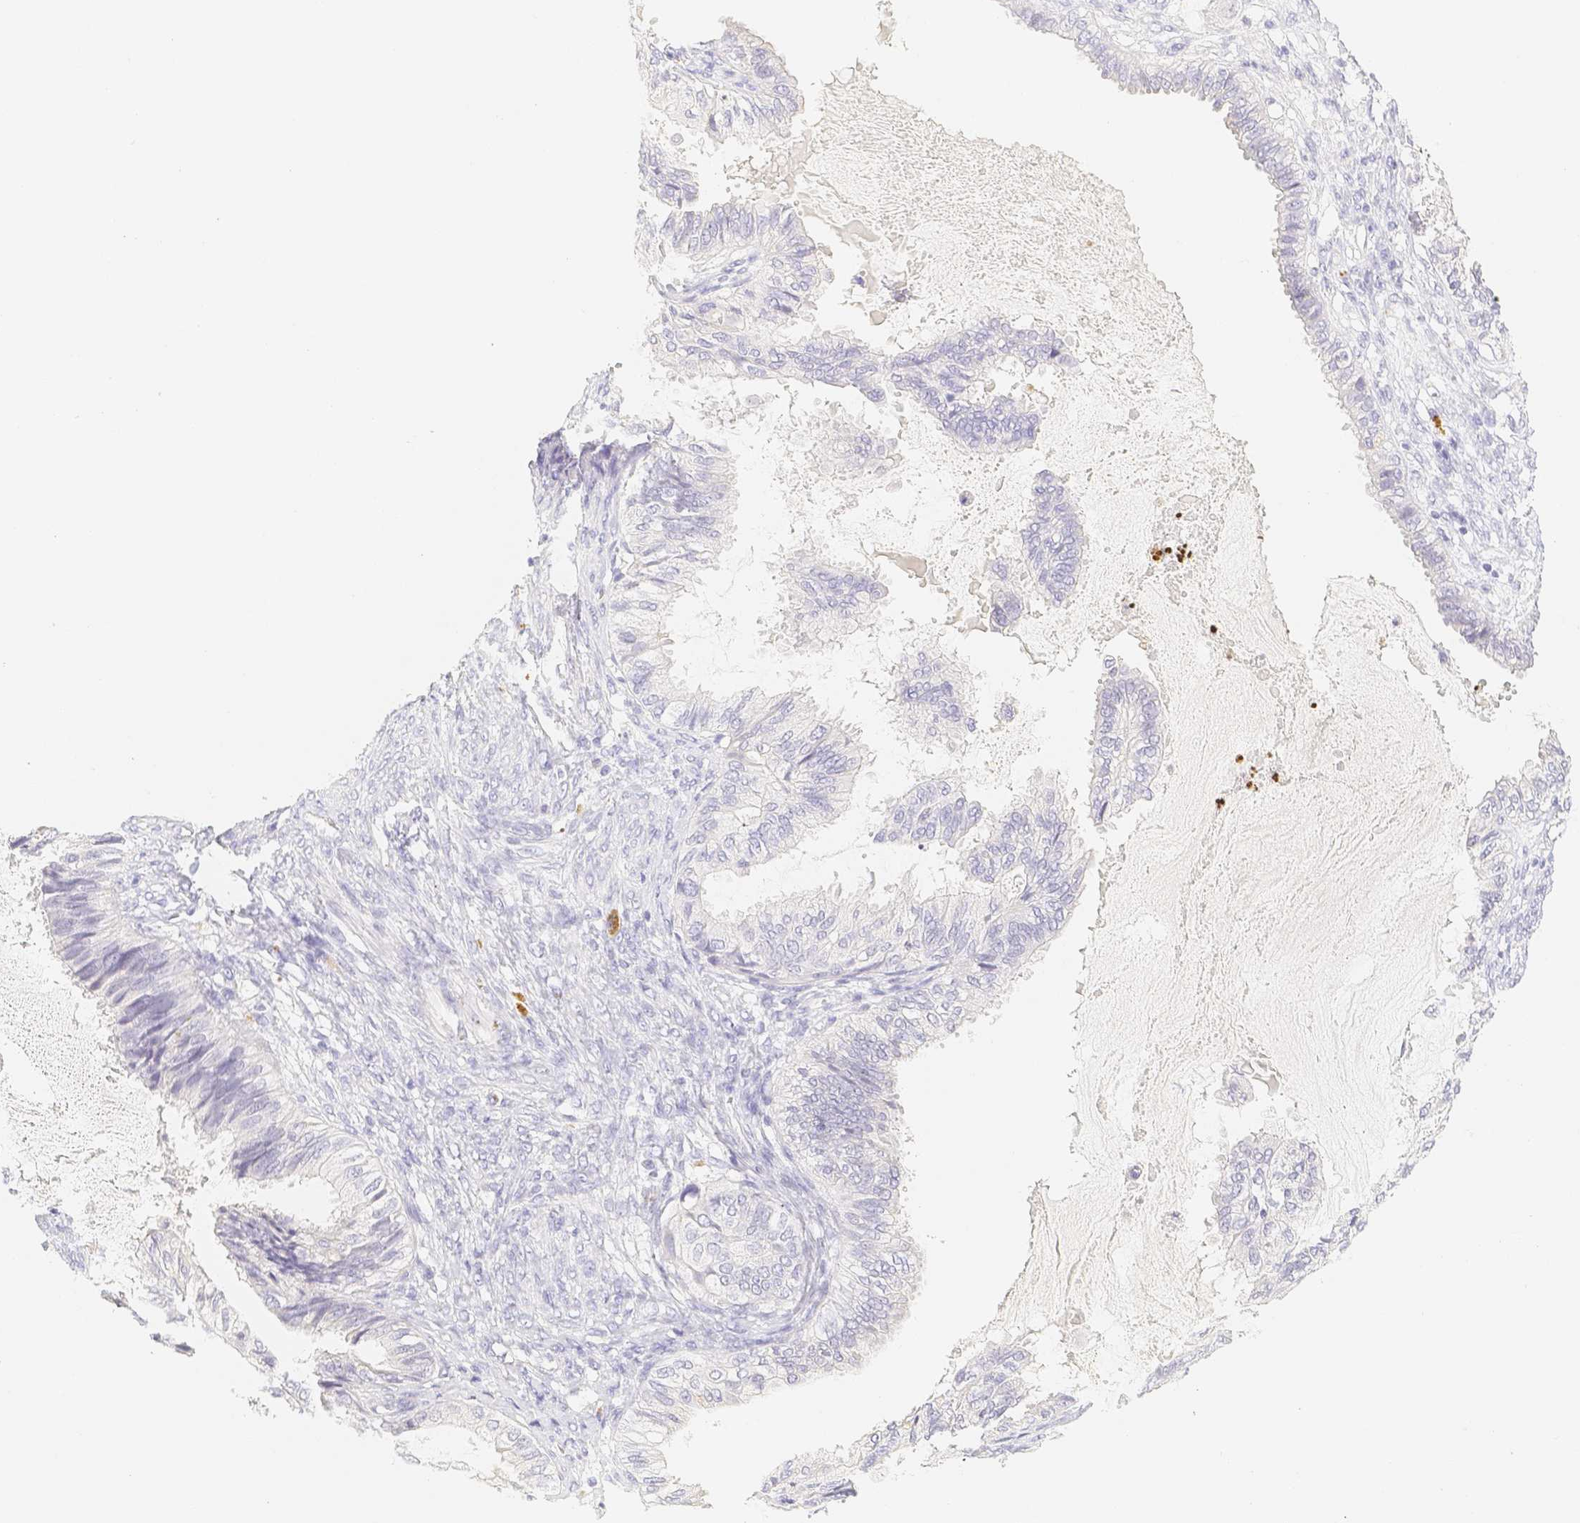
{"staining": {"intensity": "negative", "quantity": "none", "location": "none"}, "tissue": "cervical cancer", "cell_type": "Tumor cells", "image_type": "cancer", "snomed": [{"axis": "morphology", "description": "Normal tissue, NOS"}, {"axis": "morphology", "description": "Adenocarcinoma, NOS"}, {"axis": "topography", "description": "Cervix"}, {"axis": "topography", "description": "Endometrium"}], "caption": "Cervical cancer stained for a protein using immunohistochemistry reveals no positivity tumor cells.", "gene": "PADI4", "patient": {"sex": "female", "age": 86}}